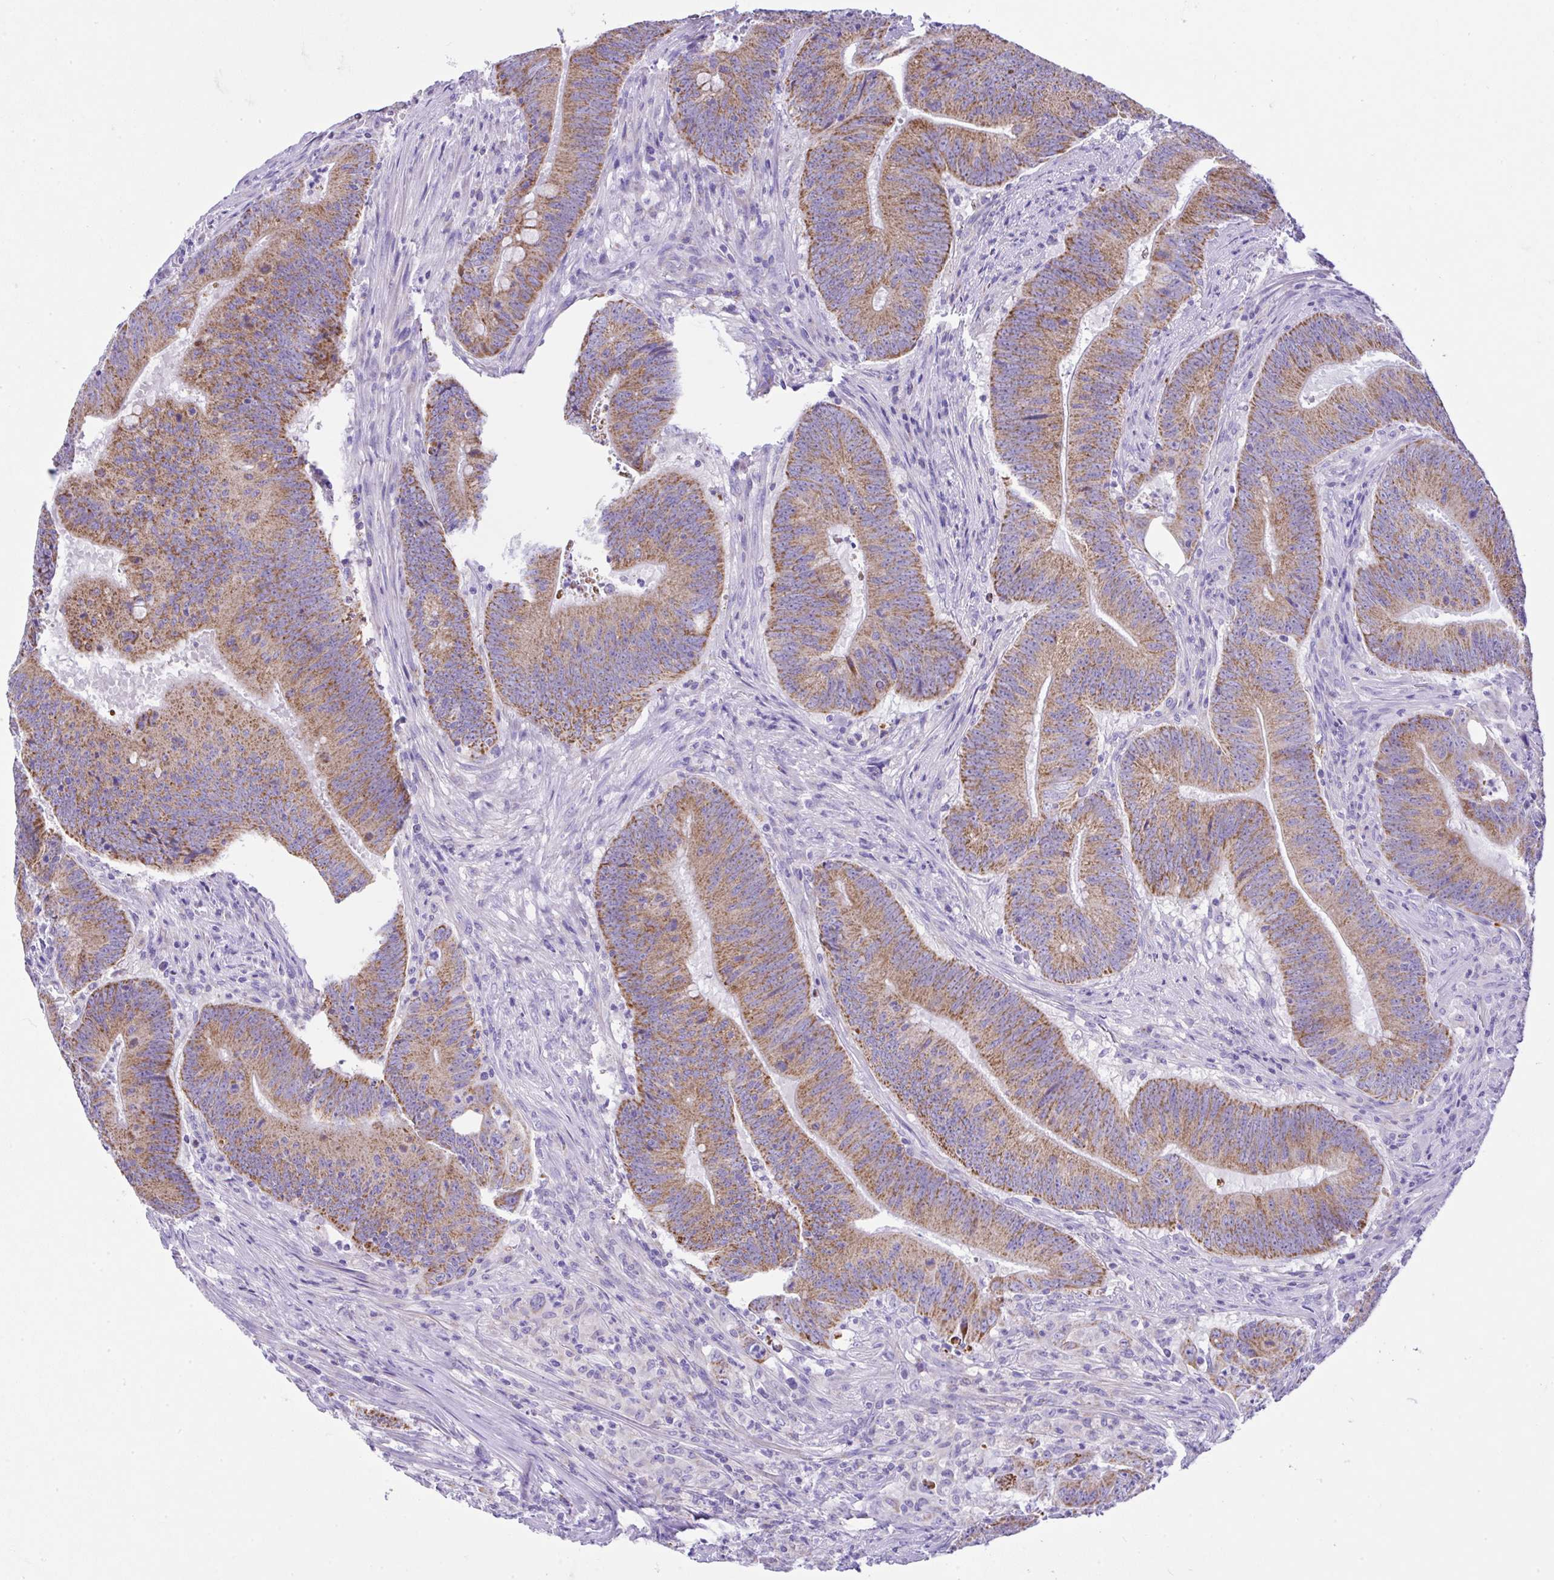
{"staining": {"intensity": "moderate", "quantity": ">75%", "location": "cytoplasmic/membranous"}, "tissue": "colorectal cancer", "cell_type": "Tumor cells", "image_type": "cancer", "snomed": [{"axis": "morphology", "description": "Adenocarcinoma, NOS"}, {"axis": "topography", "description": "Colon"}], "caption": "This is an image of IHC staining of colorectal adenocarcinoma, which shows moderate staining in the cytoplasmic/membranous of tumor cells.", "gene": "SLC13A1", "patient": {"sex": "female", "age": 87}}